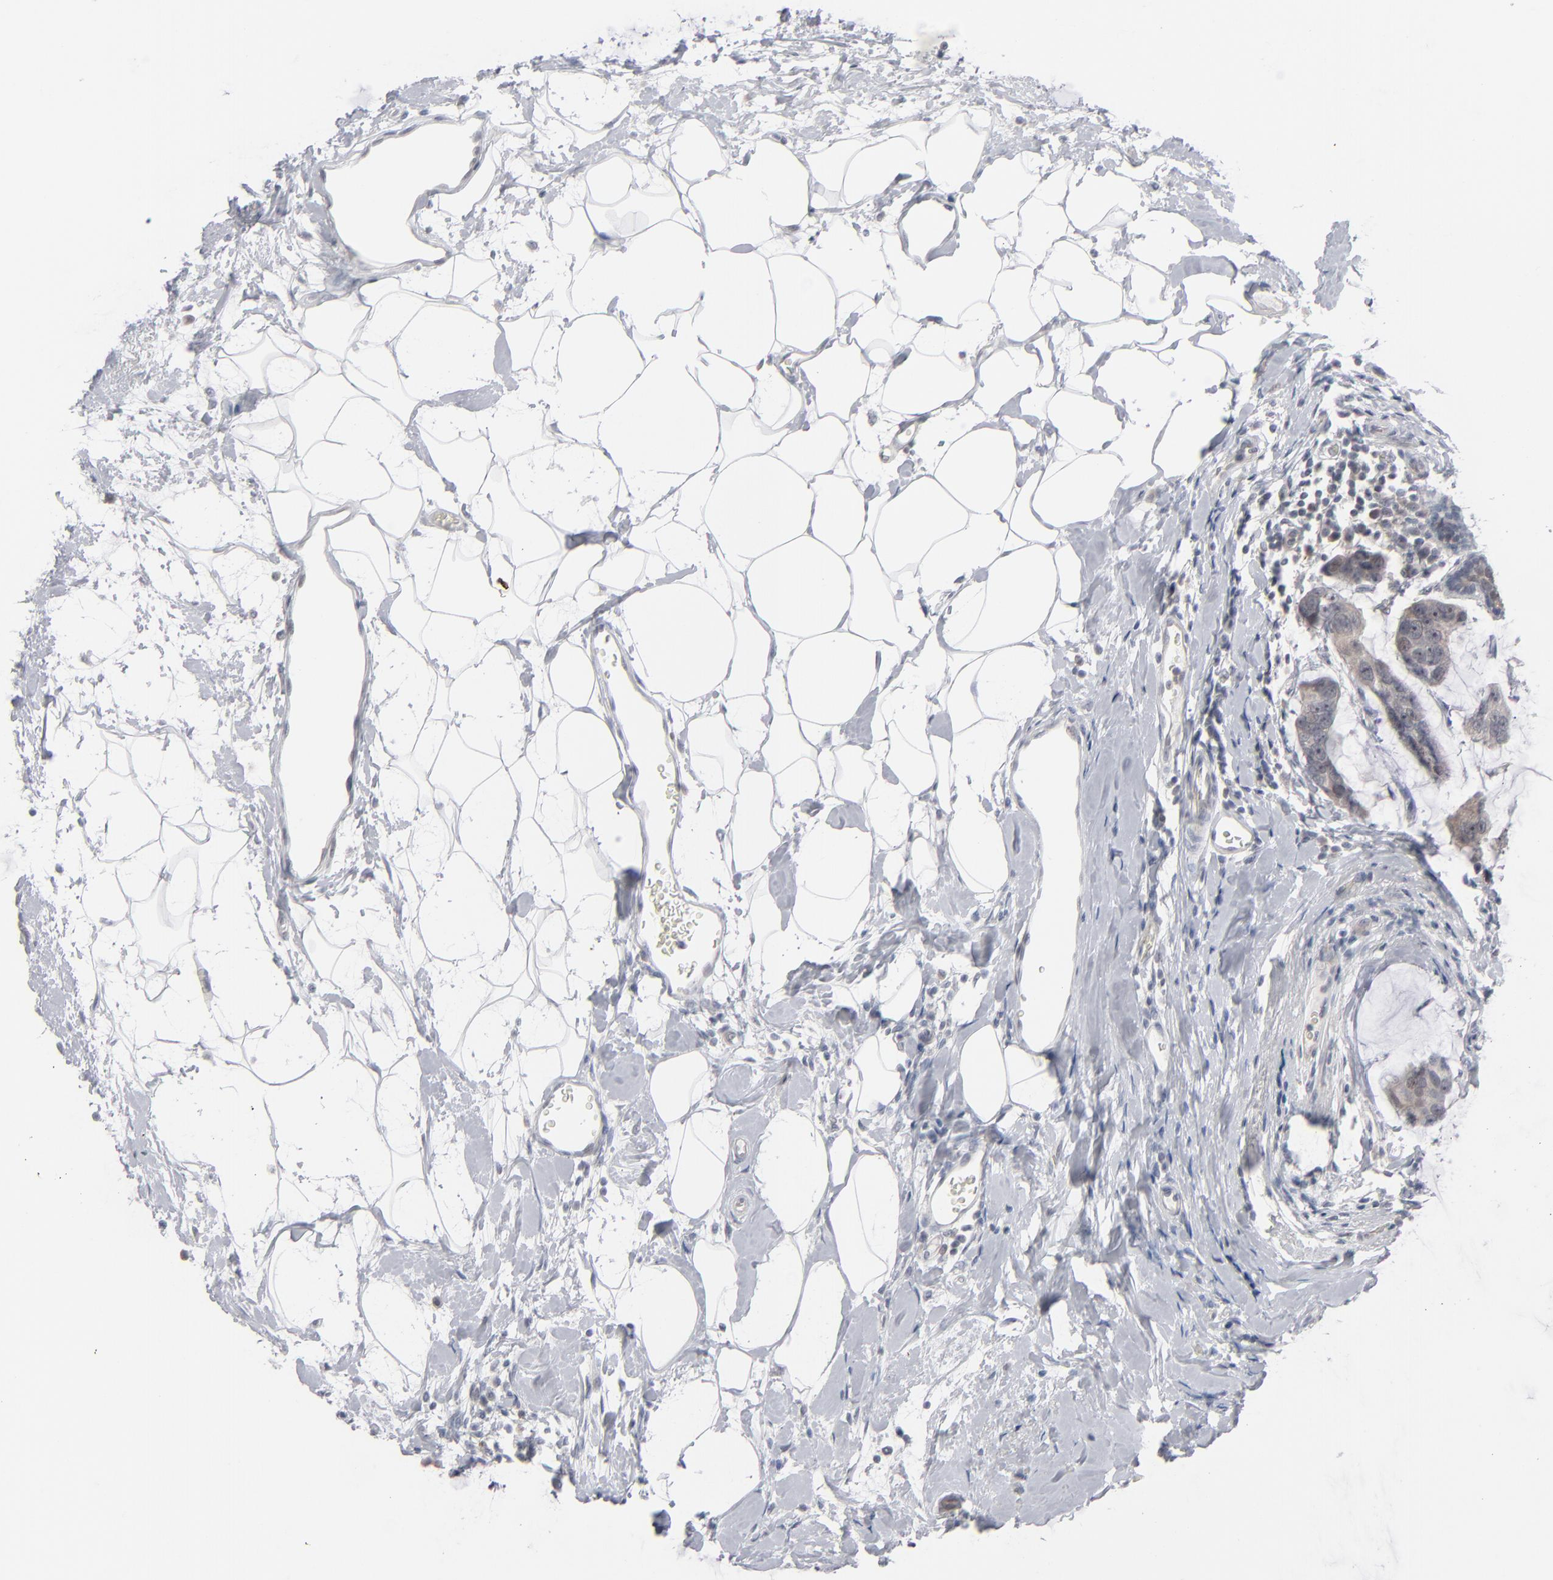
{"staining": {"intensity": "weak", "quantity": ">75%", "location": "cytoplasmic/membranous,nuclear"}, "tissue": "breast cancer", "cell_type": "Tumor cells", "image_type": "cancer", "snomed": [{"axis": "morphology", "description": "Normal tissue, NOS"}, {"axis": "morphology", "description": "Duct carcinoma"}, {"axis": "topography", "description": "Breast"}], "caption": "This micrograph demonstrates immunohistochemistry staining of infiltrating ductal carcinoma (breast), with low weak cytoplasmic/membranous and nuclear staining in approximately >75% of tumor cells.", "gene": "POF1B", "patient": {"sex": "female", "age": 50}}